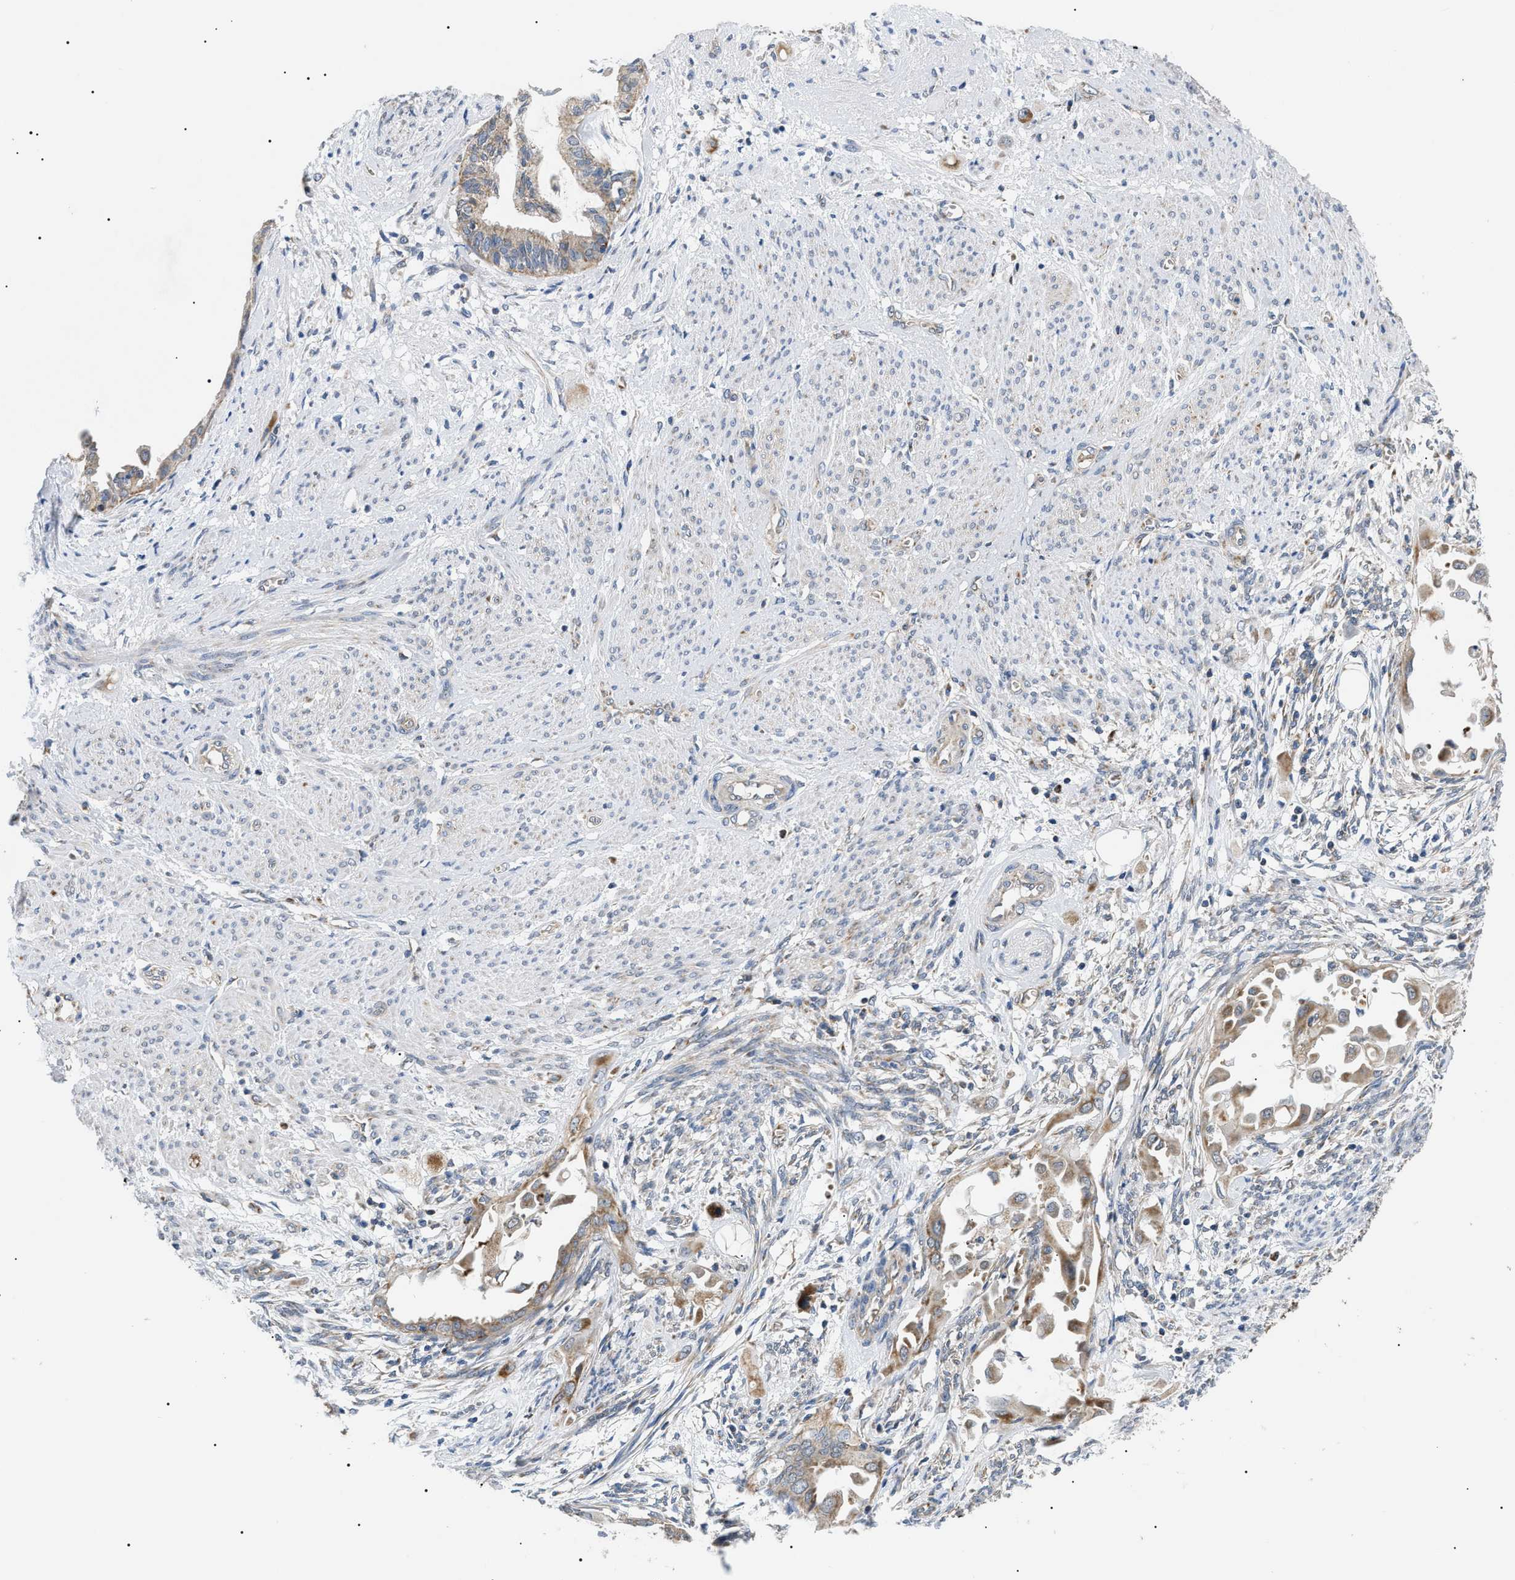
{"staining": {"intensity": "moderate", "quantity": "25%-75%", "location": "cytoplasmic/membranous"}, "tissue": "cervical cancer", "cell_type": "Tumor cells", "image_type": "cancer", "snomed": [{"axis": "morphology", "description": "Normal tissue, NOS"}, {"axis": "morphology", "description": "Adenocarcinoma, NOS"}, {"axis": "topography", "description": "Cervix"}, {"axis": "topography", "description": "Endometrium"}], "caption": "Tumor cells reveal medium levels of moderate cytoplasmic/membranous staining in approximately 25%-75% of cells in adenocarcinoma (cervical). Using DAB (brown) and hematoxylin (blue) stains, captured at high magnification using brightfield microscopy.", "gene": "TOMM6", "patient": {"sex": "female", "age": 86}}